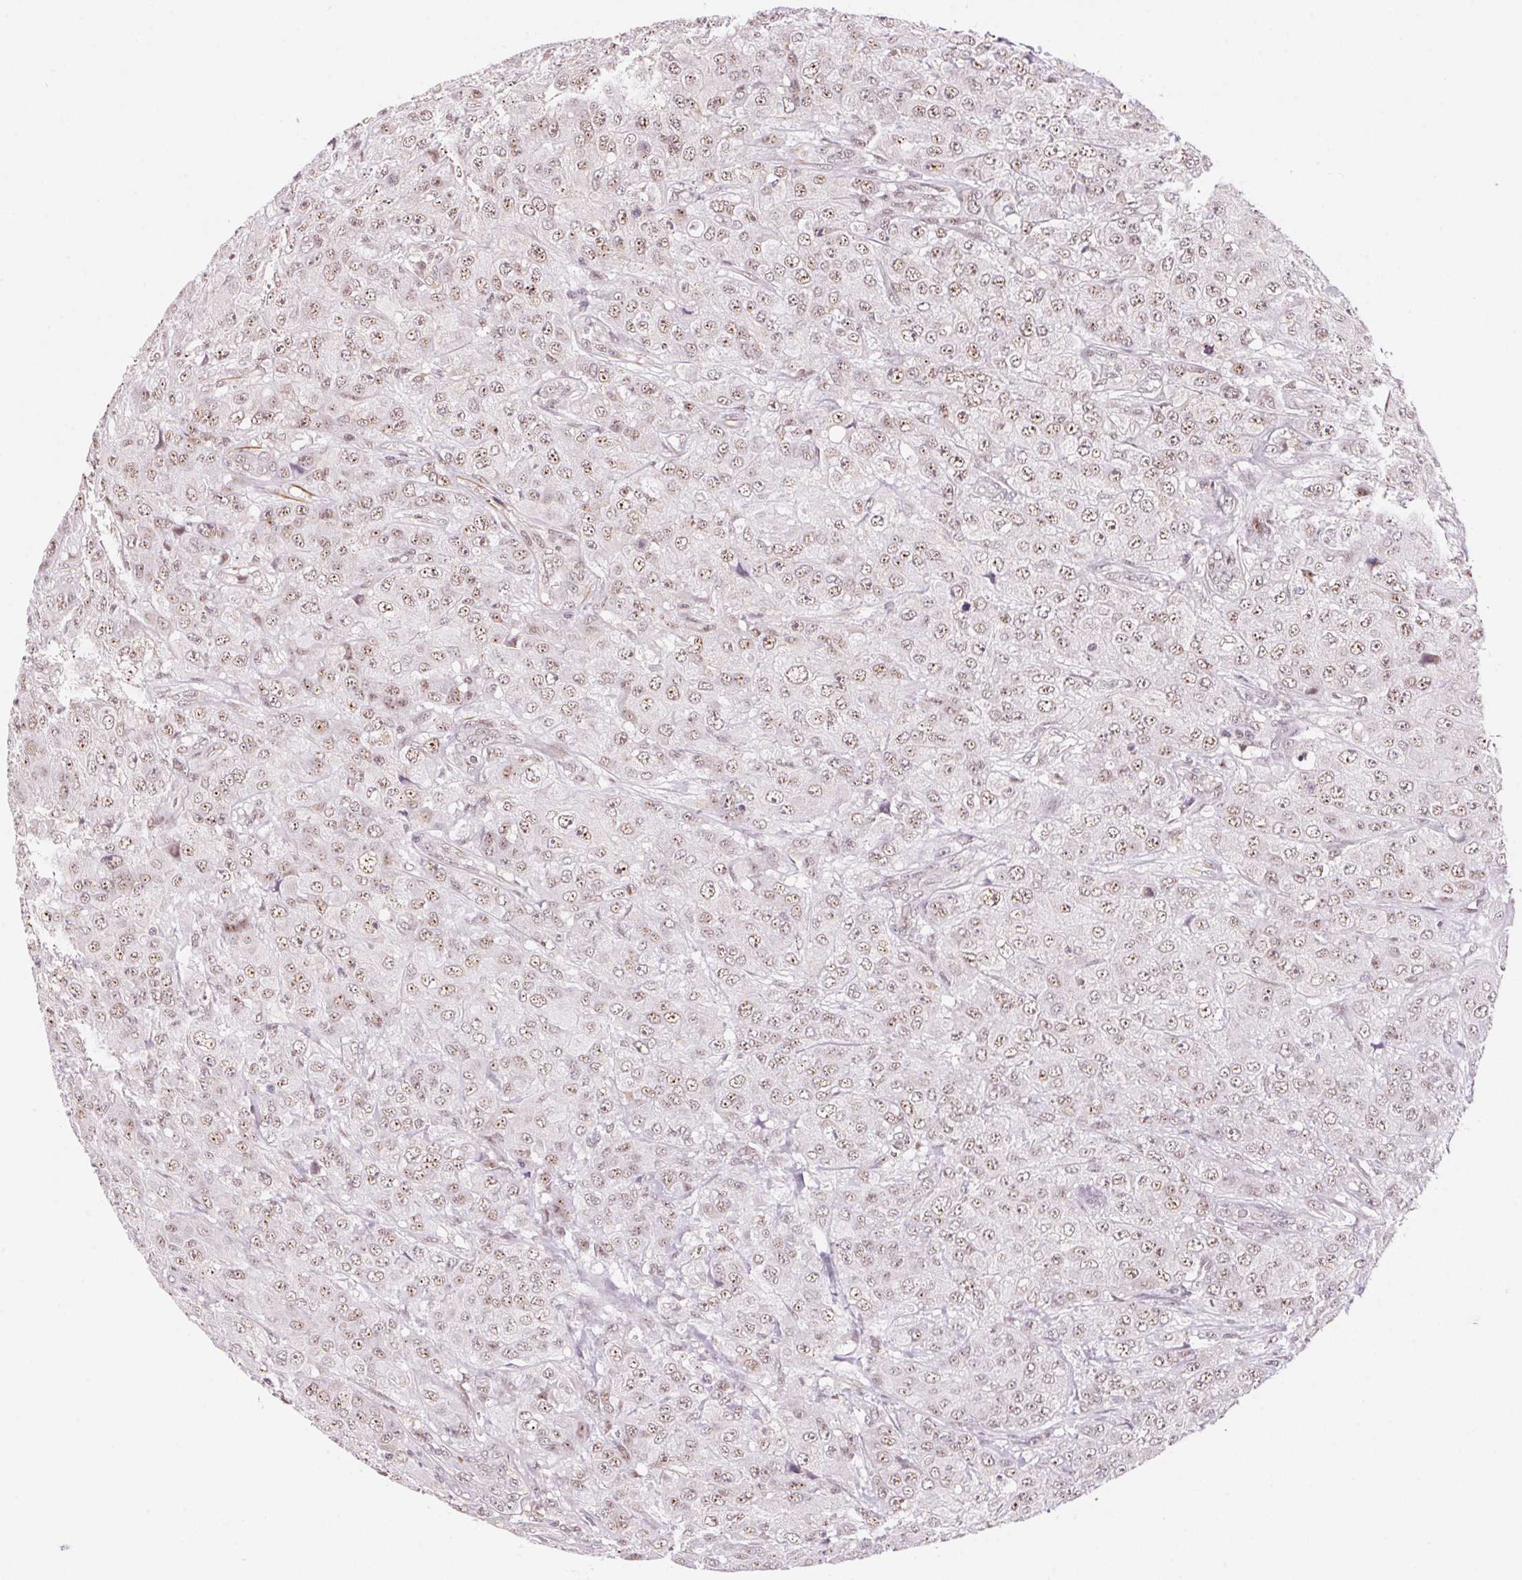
{"staining": {"intensity": "moderate", "quantity": ">75%", "location": "nuclear"}, "tissue": "breast cancer", "cell_type": "Tumor cells", "image_type": "cancer", "snomed": [{"axis": "morphology", "description": "Normal tissue, NOS"}, {"axis": "morphology", "description": "Duct carcinoma"}, {"axis": "topography", "description": "Breast"}], "caption": "A brown stain highlights moderate nuclear staining of a protein in human invasive ductal carcinoma (breast) tumor cells. The protein is shown in brown color, while the nuclei are stained blue.", "gene": "HNRNPDL", "patient": {"sex": "female", "age": 43}}